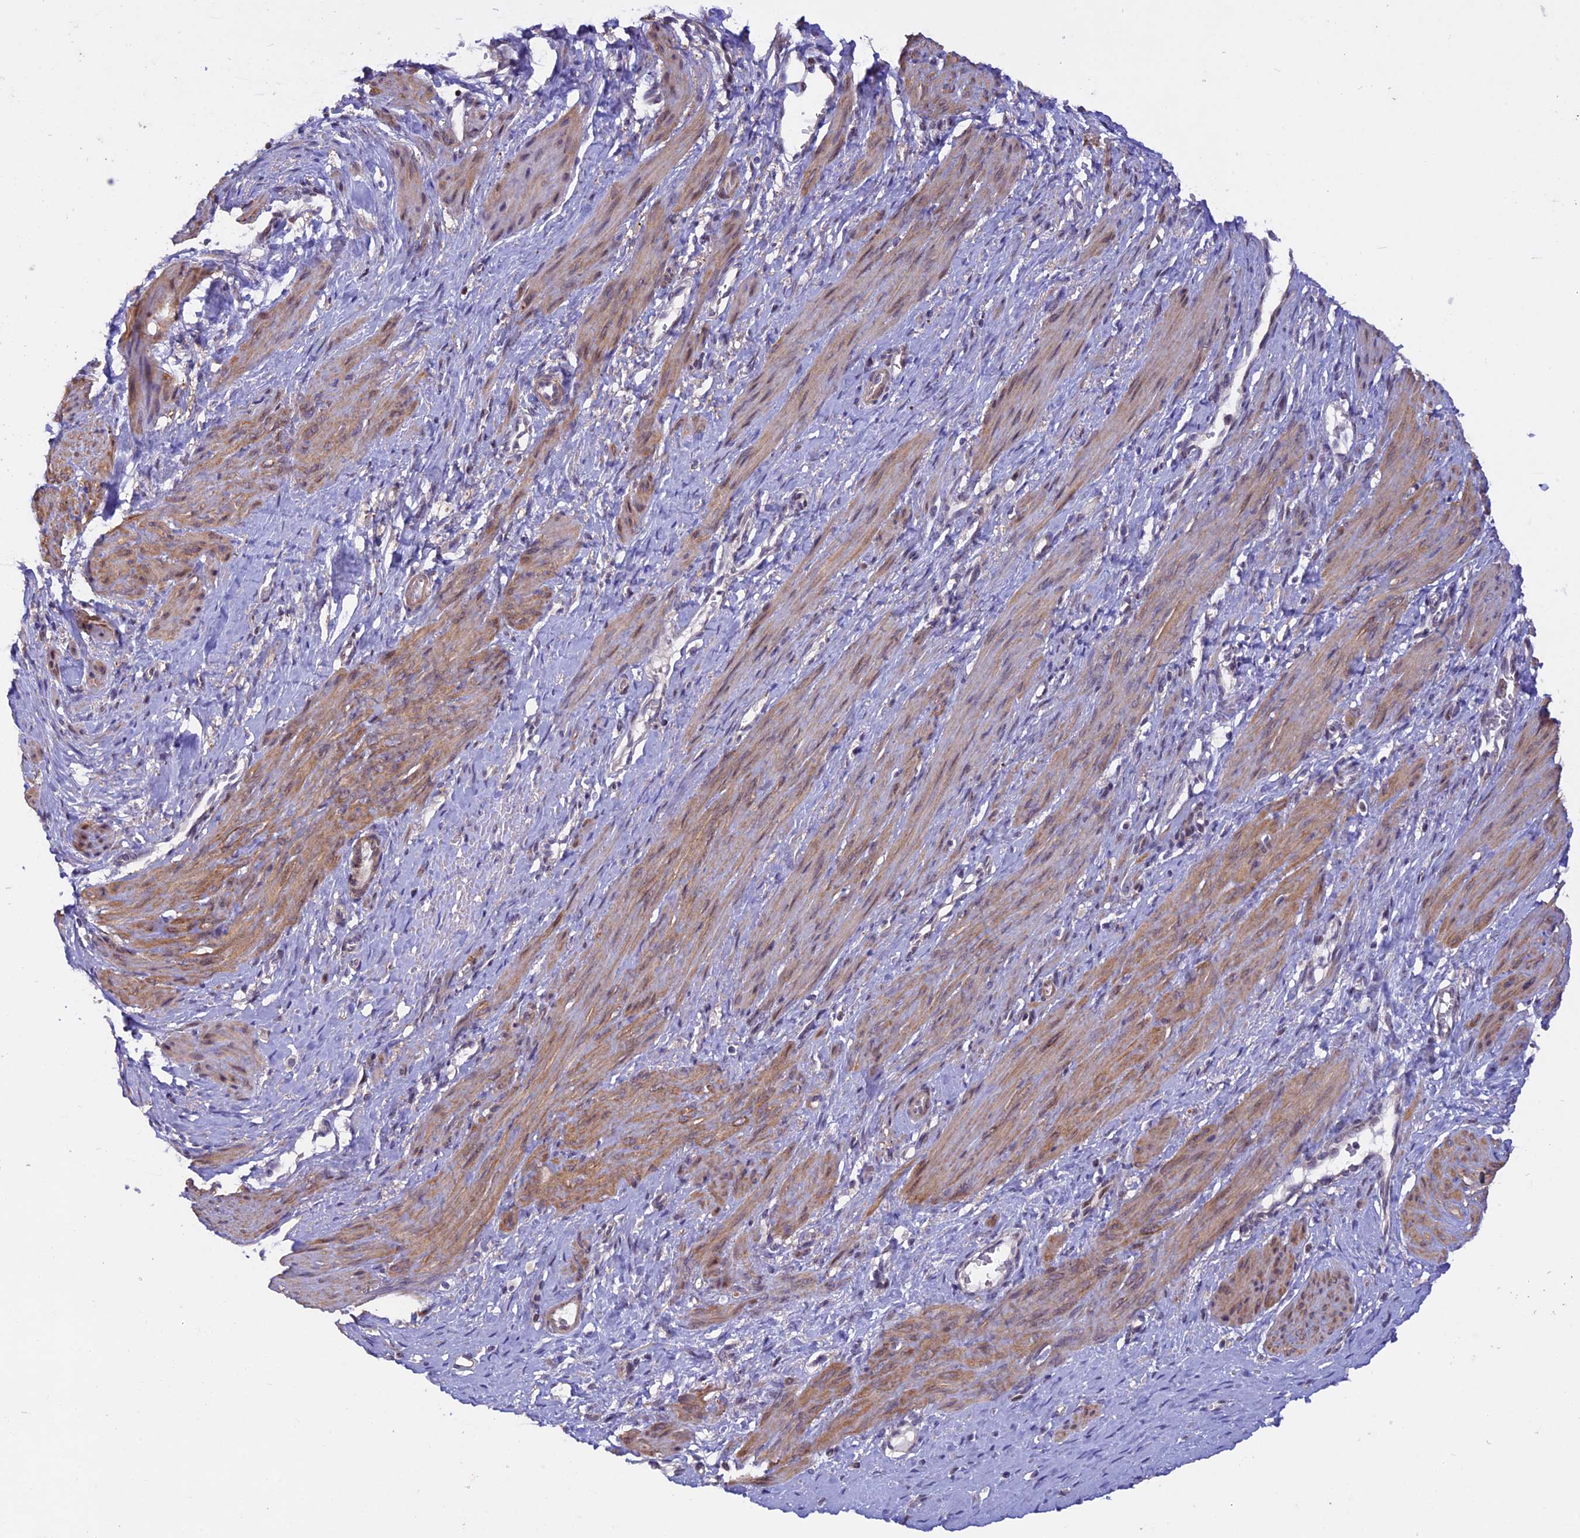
{"staining": {"intensity": "moderate", "quantity": ">75%", "location": "cytoplasmic/membranous"}, "tissue": "smooth muscle", "cell_type": "Smooth muscle cells", "image_type": "normal", "snomed": [{"axis": "morphology", "description": "Normal tissue, NOS"}, {"axis": "topography", "description": "Endometrium"}], "caption": "Immunohistochemistry of benign smooth muscle shows medium levels of moderate cytoplasmic/membranous staining in approximately >75% of smooth muscle cells.", "gene": "MAN2C1", "patient": {"sex": "female", "age": 33}}